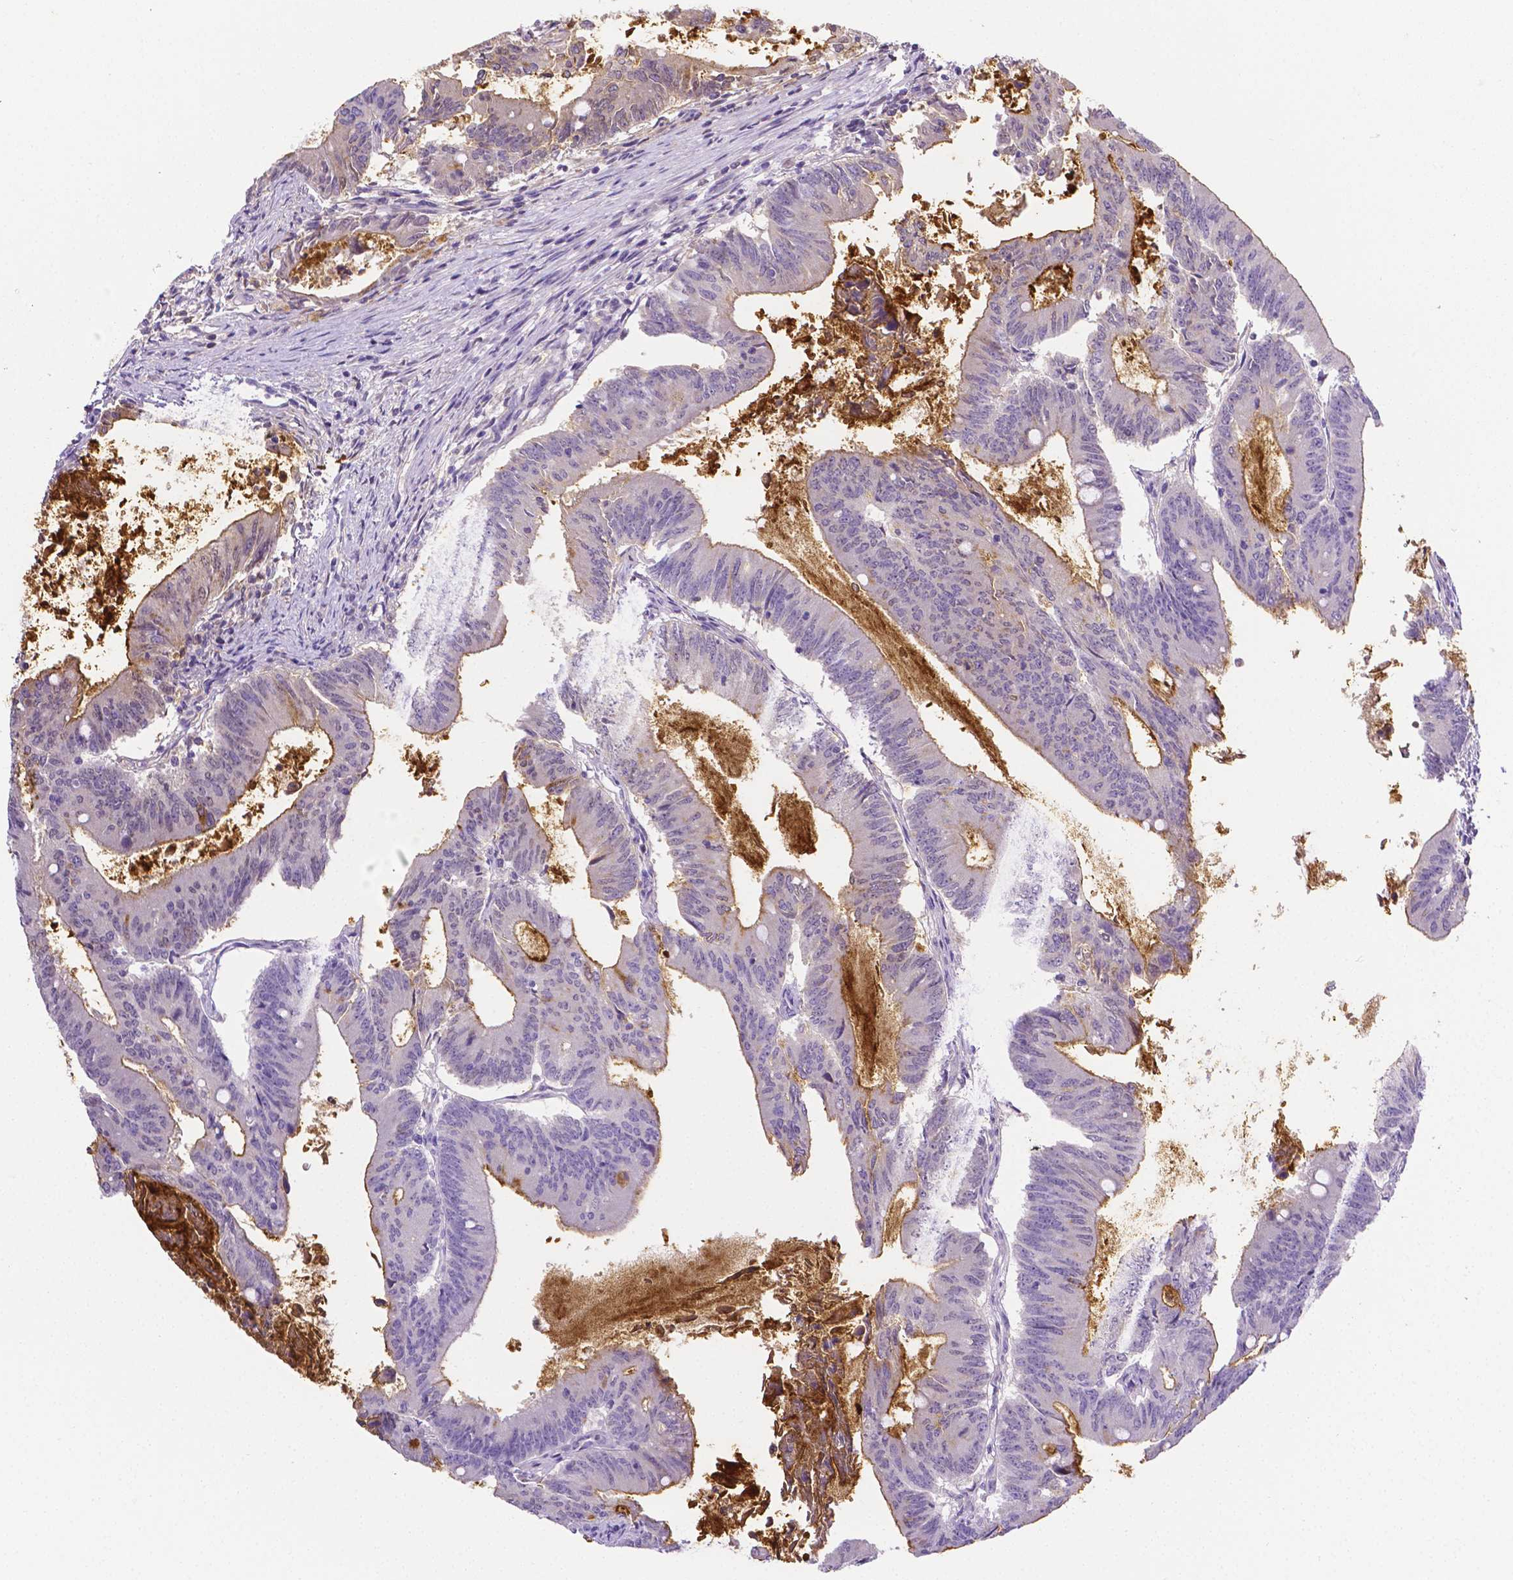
{"staining": {"intensity": "strong", "quantity": "<25%", "location": "cytoplasmic/membranous"}, "tissue": "colorectal cancer", "cell_type": "Tumor cells", "image_type": "cancer", "snomed": [{"axis": "morphology", "description": "Adenocarcinoma, NOS"}, {"axis": "topography", "description": "Colon"}], "caption": "Colorectal cancer (adenocarcinoma) was stained to show a protein in brown. There is medium levels of strong cytoplasmic/membranous positivity in approximately <25% of tumor cells. (DAB IHC, brown staining for protein, blue staining for nuclei).", "gene": "NXPH2", "patient": {"sex": "female", "age": 70}}